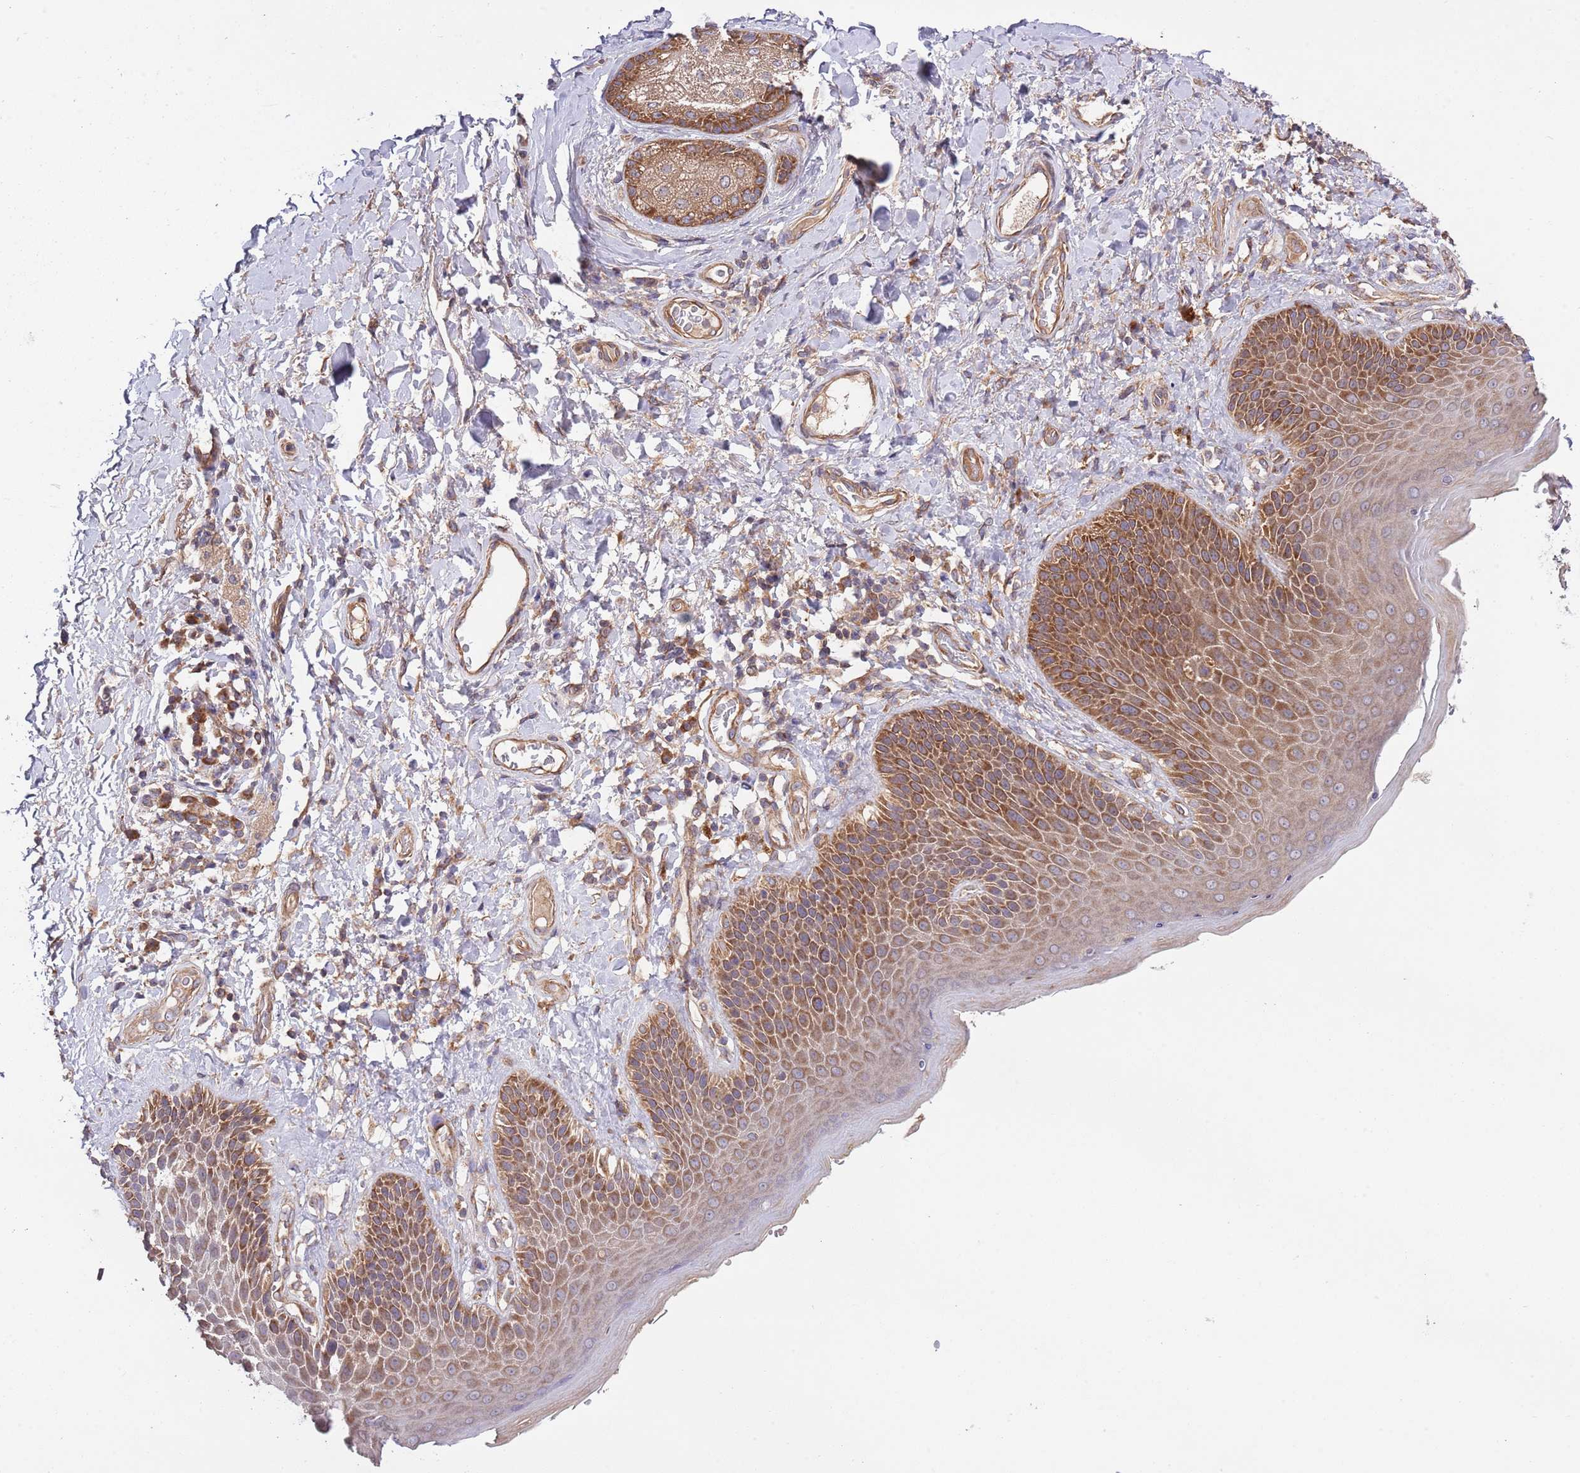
{"staining": {"intensity": "strong", "quantity": "25%-75%", "location": "cytoplasmic/membranous"}, "tissue": "skin", "cell_type": "Epidermal cells", "image_type": "normal", "snomed": [{"axis": "morphology", "description": "Normal tissue, NOS"}, {"axis": "topography", "description": "Anal"}], "caption": "Brown immunohistochemical staining in unremarkable human skin exhibits strong cytoplasmic/membranous positivity in about 25%-75% of epidermal cells.", "gene": "MFNG", "patient": {"sex": "female", "age": 89}}